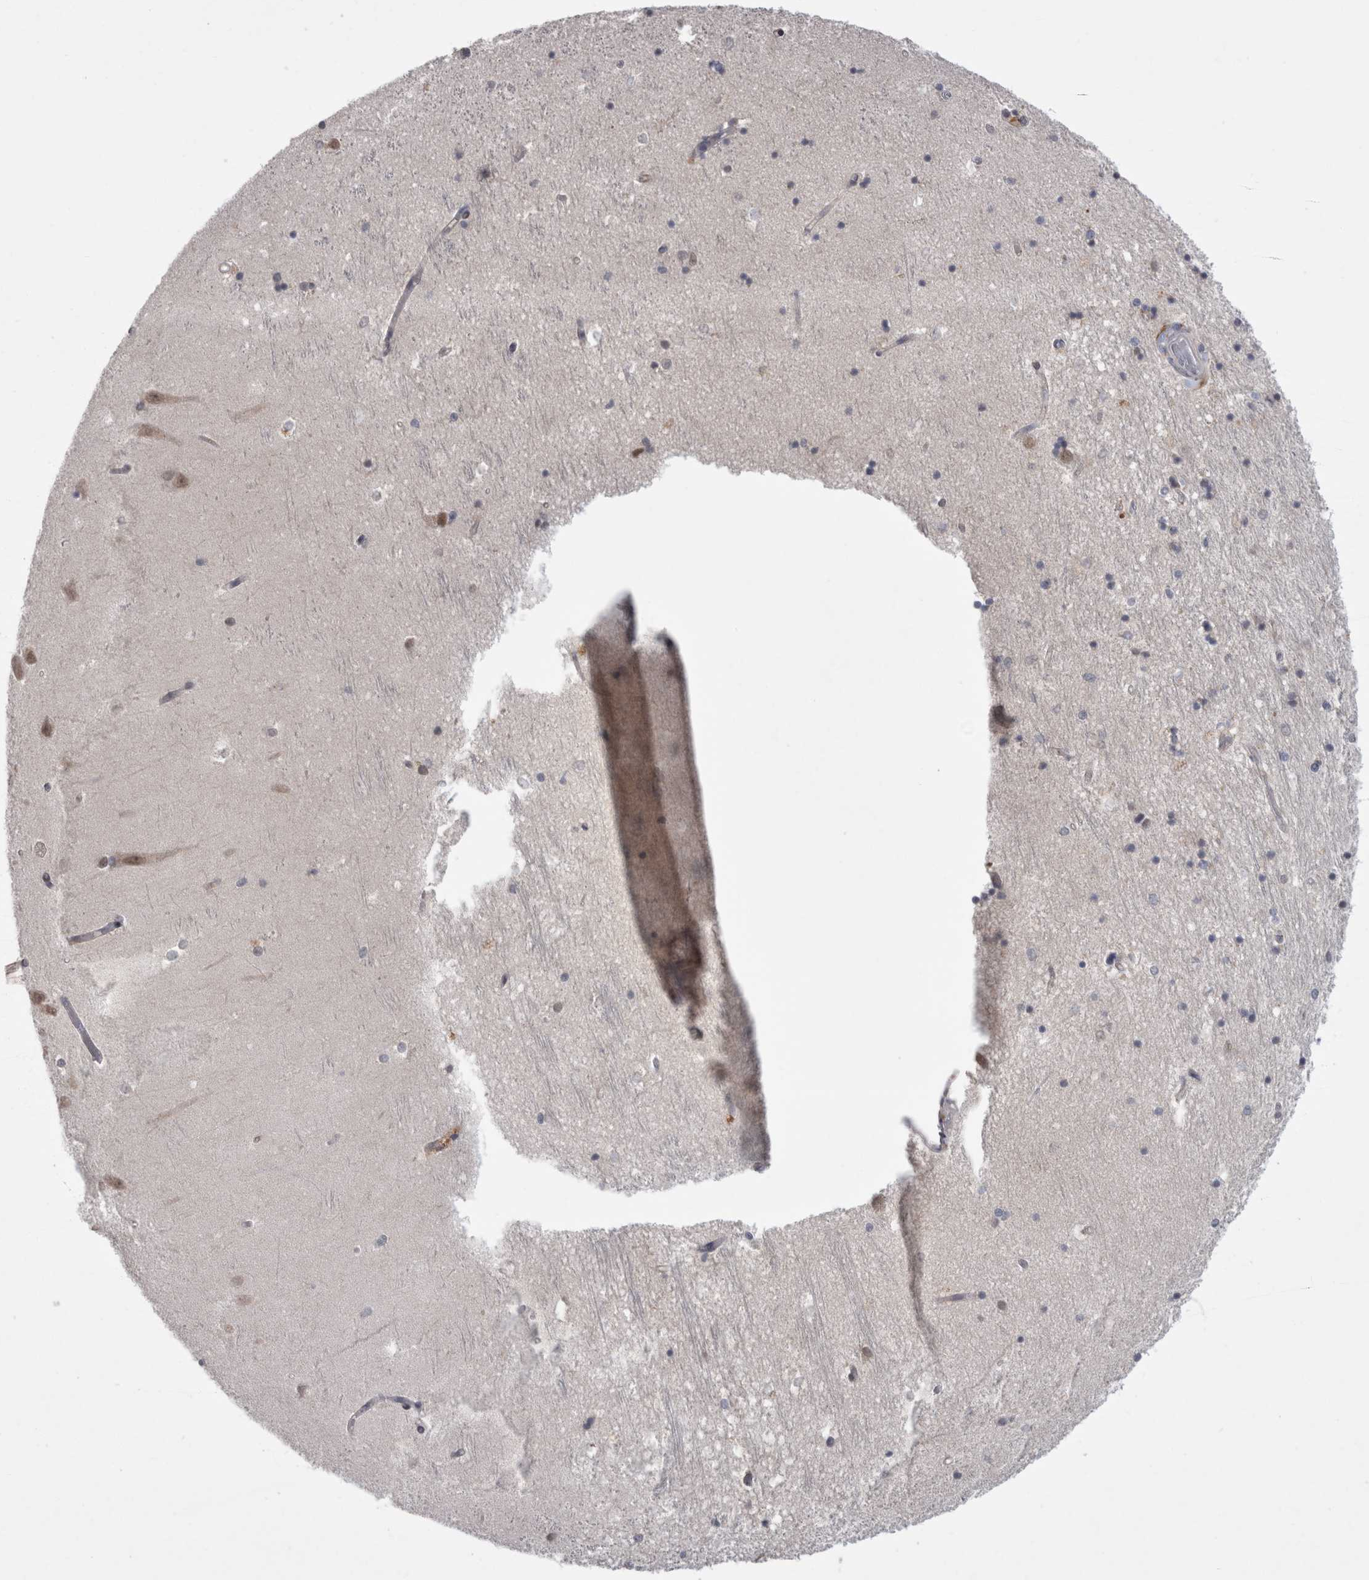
{"staining": {"intensity": "weak", "quantity": "<25%", "location": "nuclear"}, "tissue": "hippocampus", "cell_type": "Glial cells", "image_type": "normal", "snomed": [{"axis": "morphology", "description": "Normal tissue, NOS"}, {"axis": "topography", "description": "Hippocampus"}], "caption": "Immunohistochemistry micrograph of normal hippocampus: hippocampus stained with DAB demonstrates no significant protein positivity in glial cells.", "gene": "MTBP", "patient": {"sex": "male", "age": 45}}